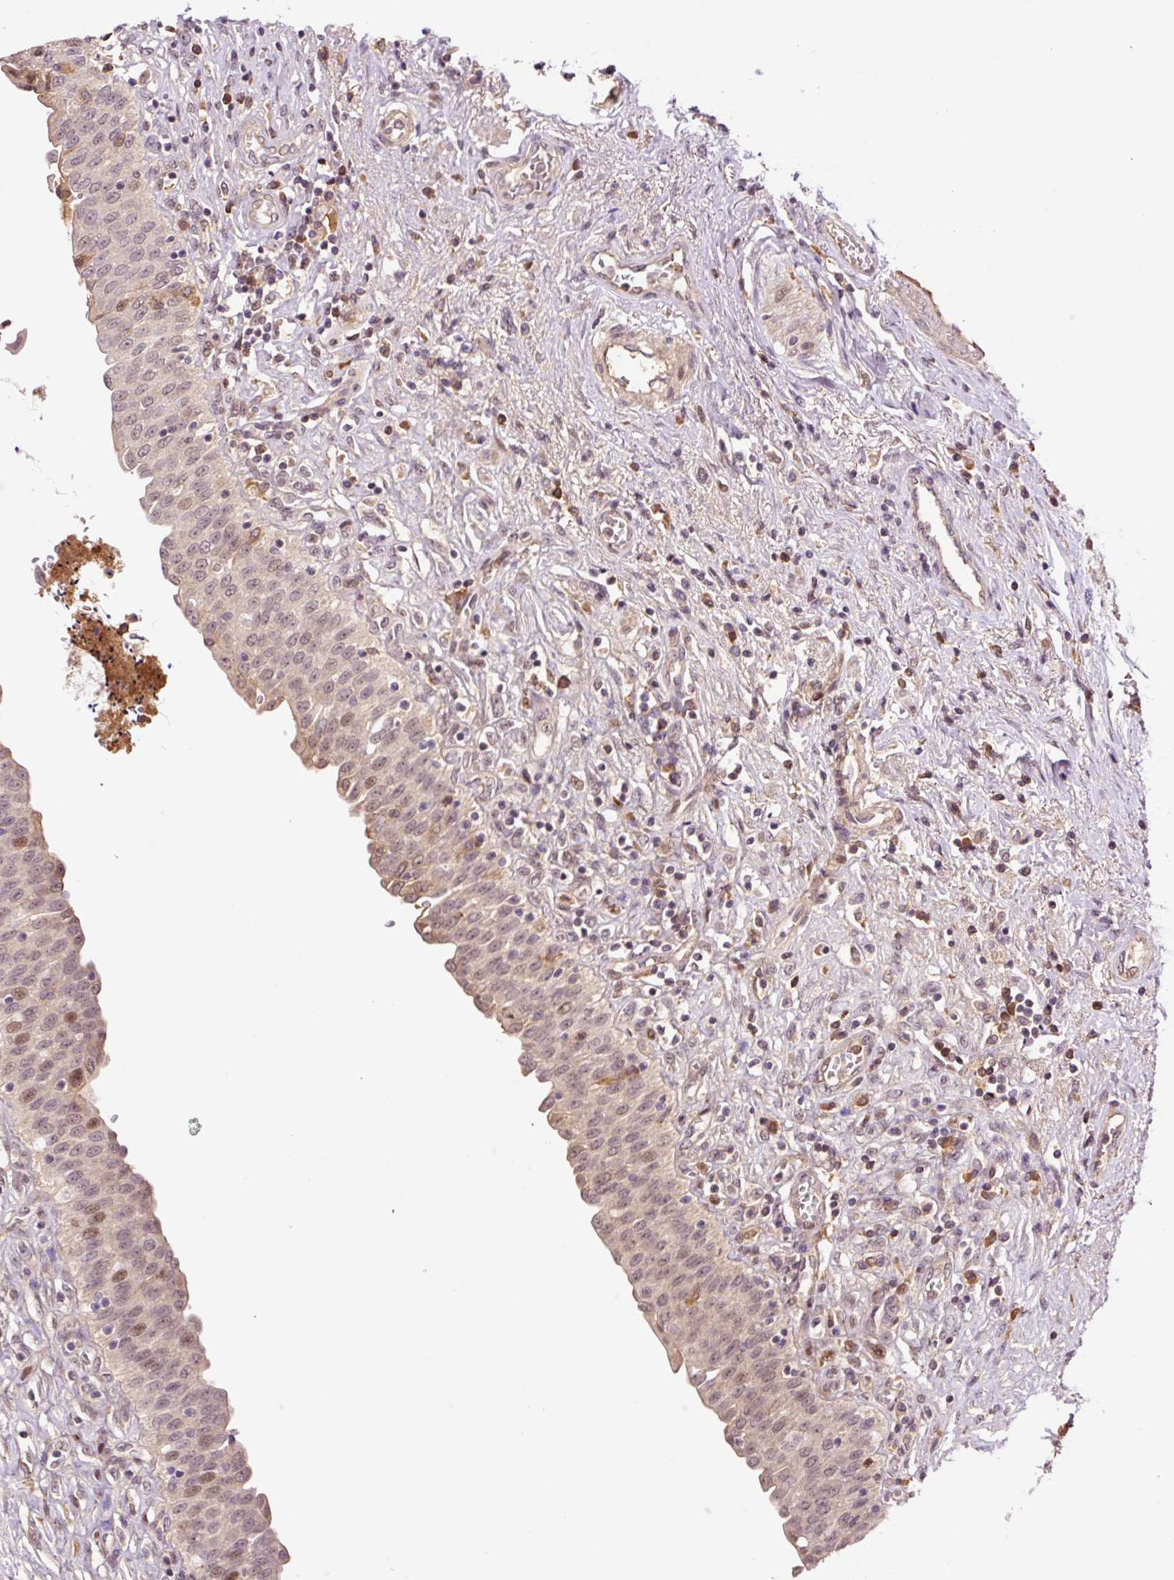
{"staining": {"intensity": "weak", "quantity": ">75%", "location": "cytoplasmic/membranous,nuclear"}, "tissue": "urinary bladder", "cell_type": "Urothelial cells", "image_type": "normal", "snomed": [{"axis": "morphology", "description": "Normal tissue, NOS"}, {"axis": "topography", "description": "Urinary bladder"}], "caption": "The micrograph reveals immunohistochemical staining of normal urinary bladder. There is weak cytoplasmic/membranous,nuclear staining is seen in approximately >75% of urothelial cells.", "gene": "DPPA4", "patient": {"sex": "male", "age": 71}}